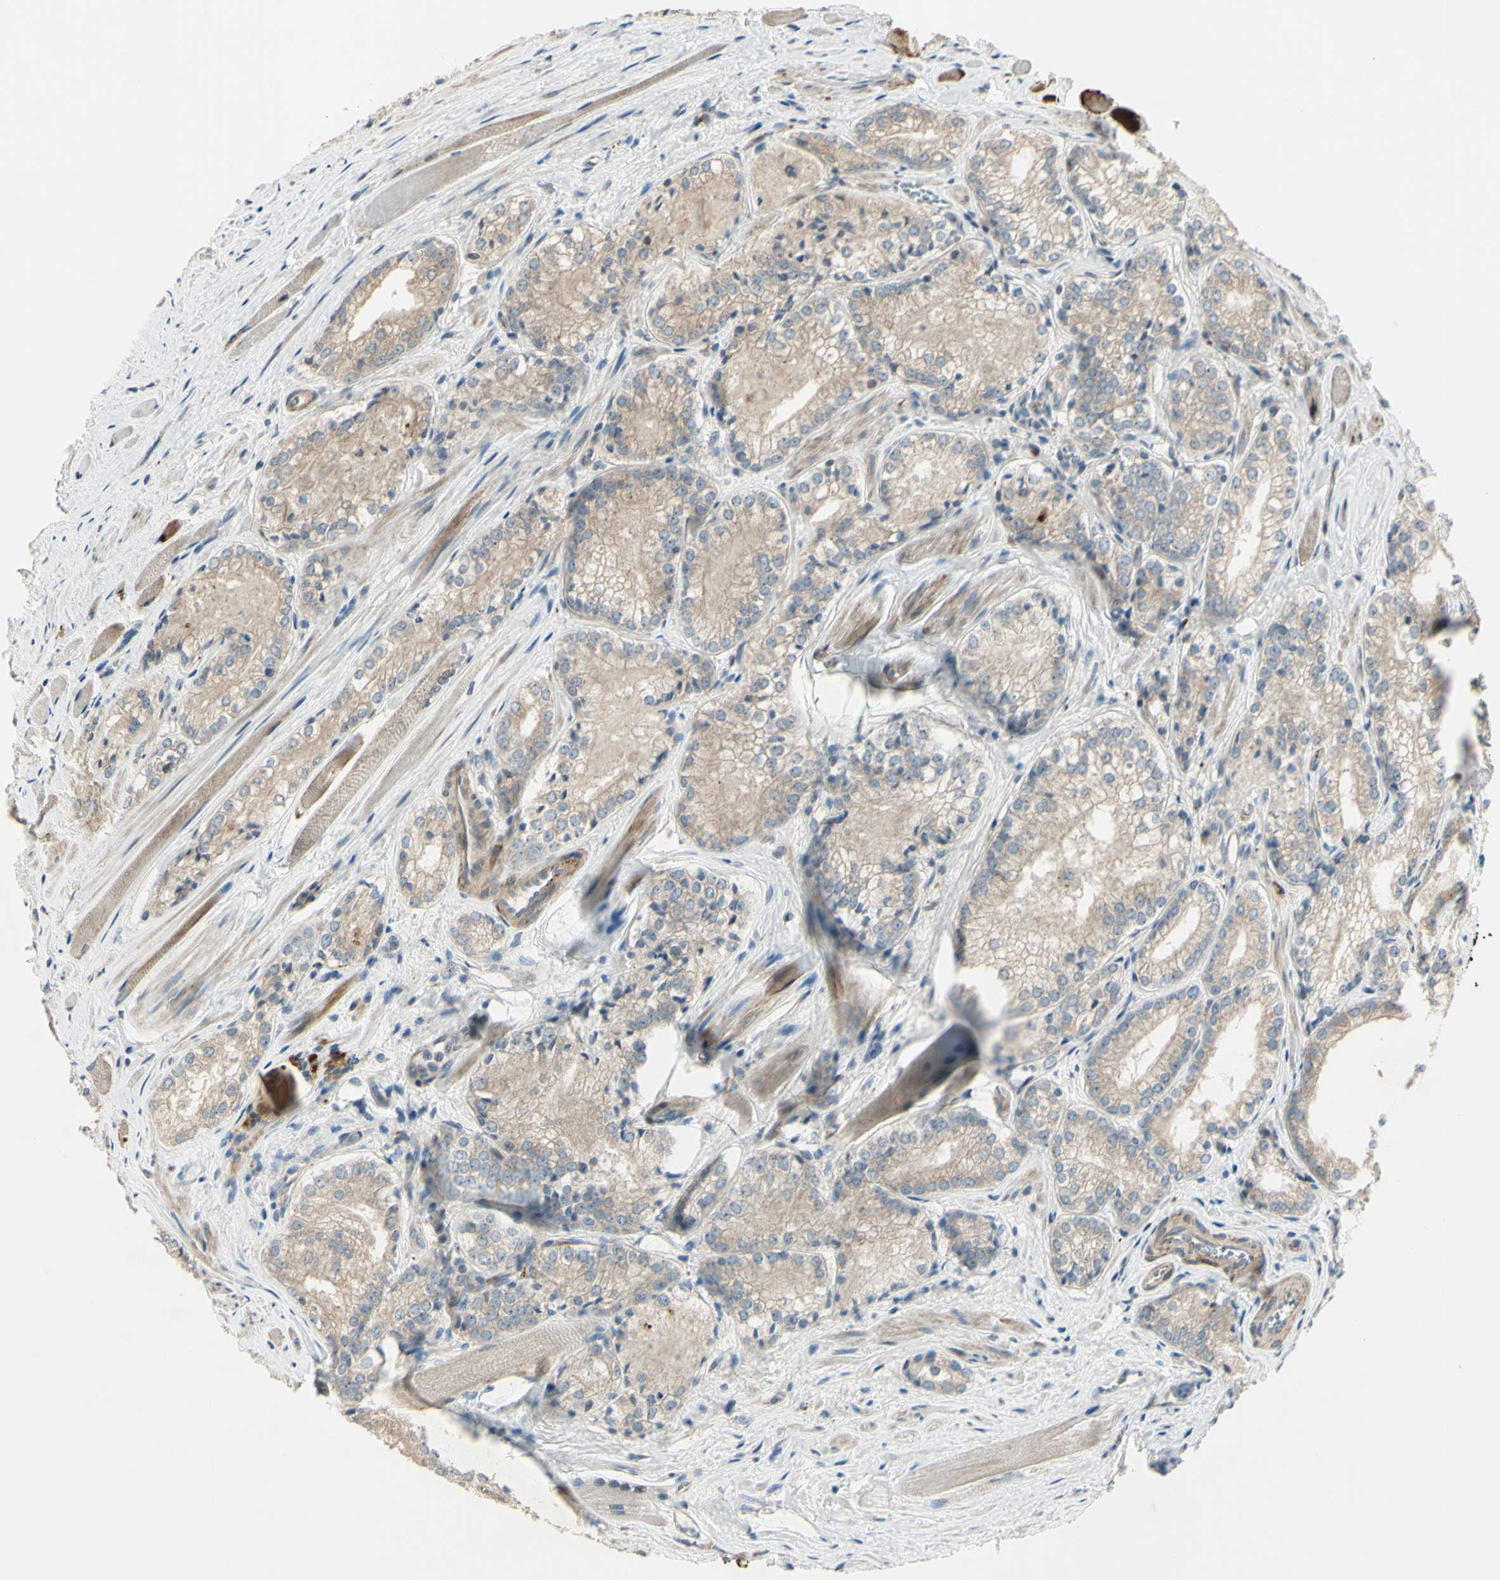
{"staining": {"intensity": "weak", "quantity": ">75%", "location": "cytoplasmic/membranous"}, "tissue": "prostate cancer", "cell_type": "Tumor cells", "image_type": "cancer", "snomed": [{"axis": "morphology", "description": "Adenocarcinoma, Low grade"}, {"axis": "topography", "description": "Prostate"}], "caption": "Immunohistochemical staining of human low-grade adenocarcinoma (prostate) displays low levels of weak cytoplasmic/membranous positivity in approximately >75% of tumor cells.", "gene": "NDFIP1", "patient": {"sex": "male", "age": 60}}